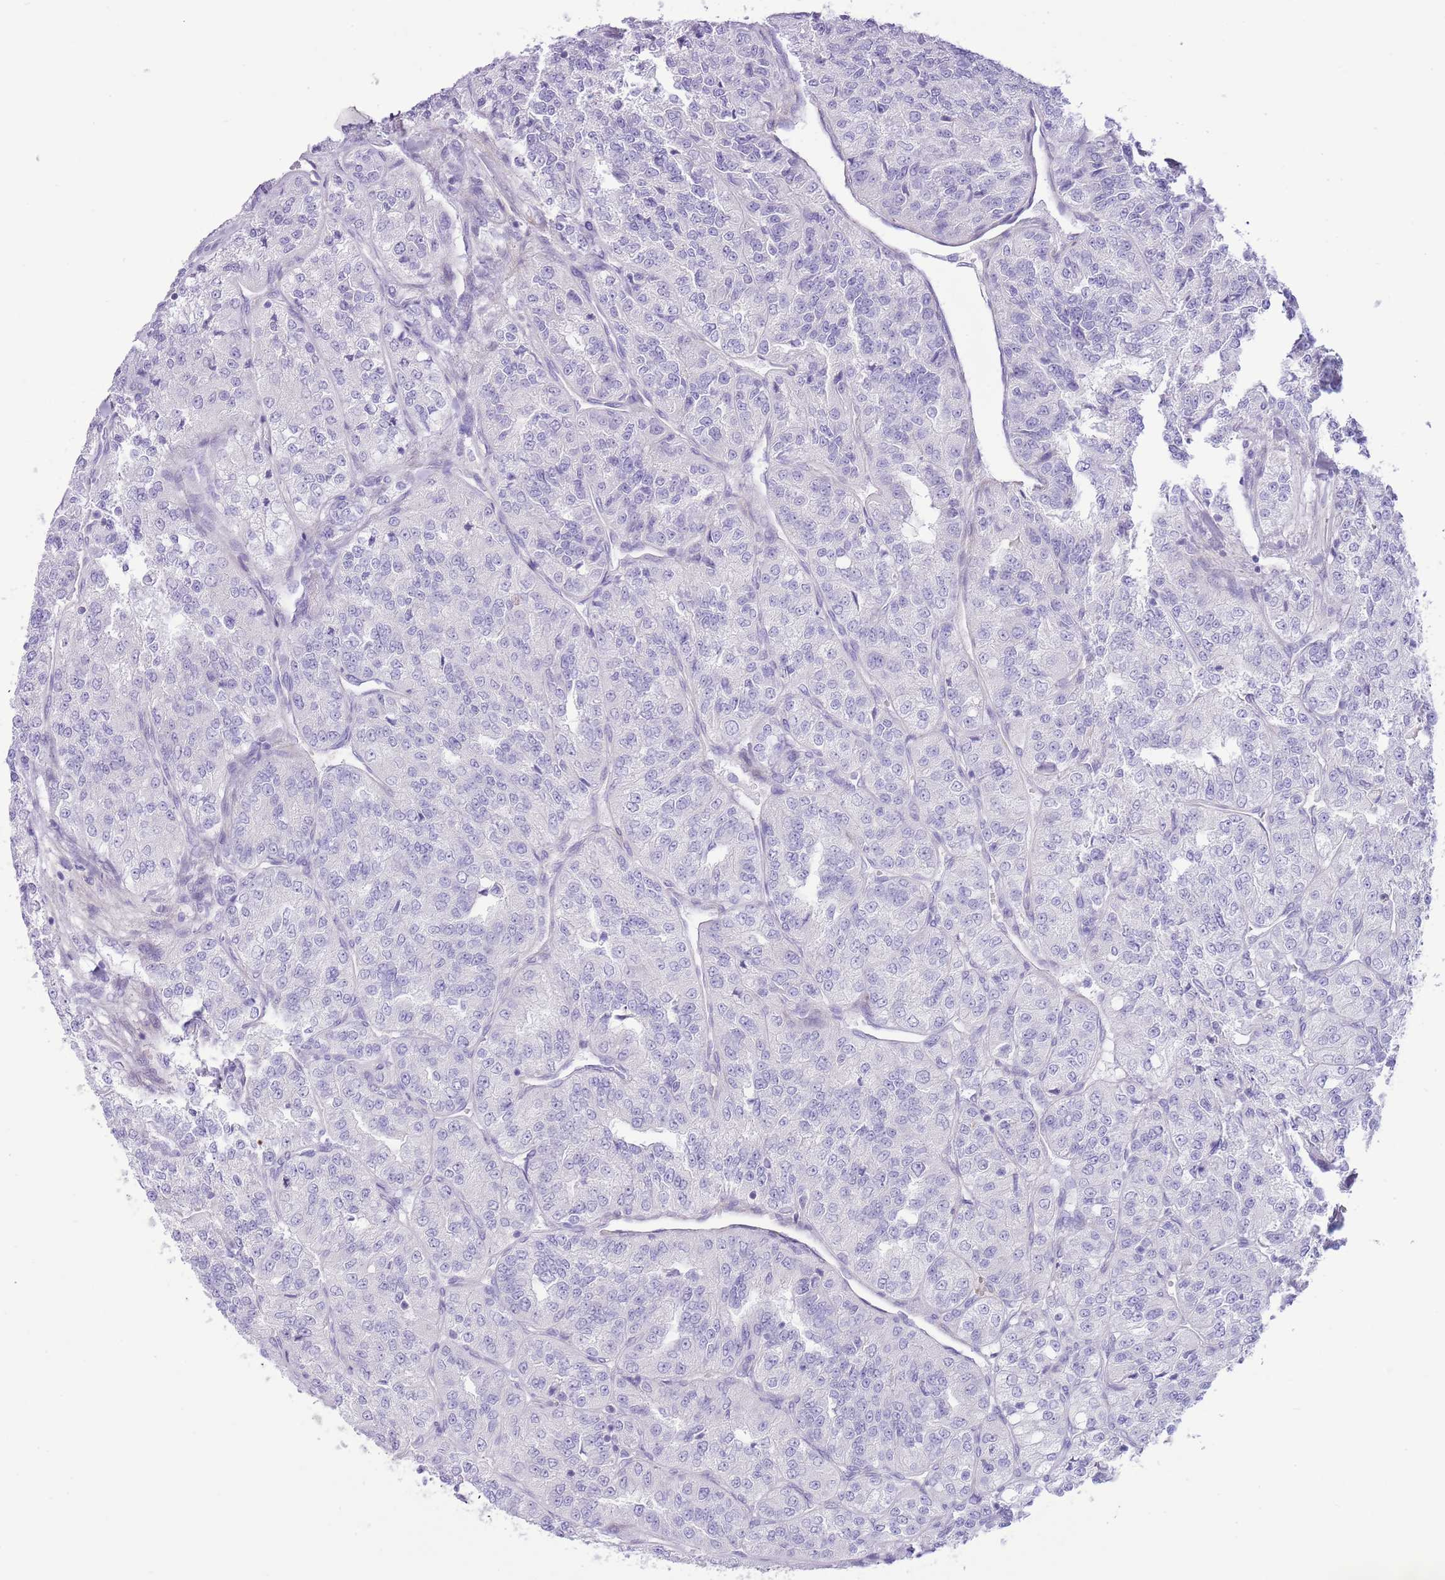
{"staining": {"intensity": "negative", "quantity": "none", "location": "none"}, "tissue": "renal cancer", "cell_type": "Tumor cells", "image_type": "cancer", "snomed": [{"axis": "morphology", "description": "Adenocarcinoma, NOS"}, {"axis": "topography", "description": "Kidney"}], "caption": "Tumor cells are negative for protein expression in human renal cancer (adenocarcinoma).", "gene": "ZC4H2", "patient": {"sex": "female", "age": 63}}